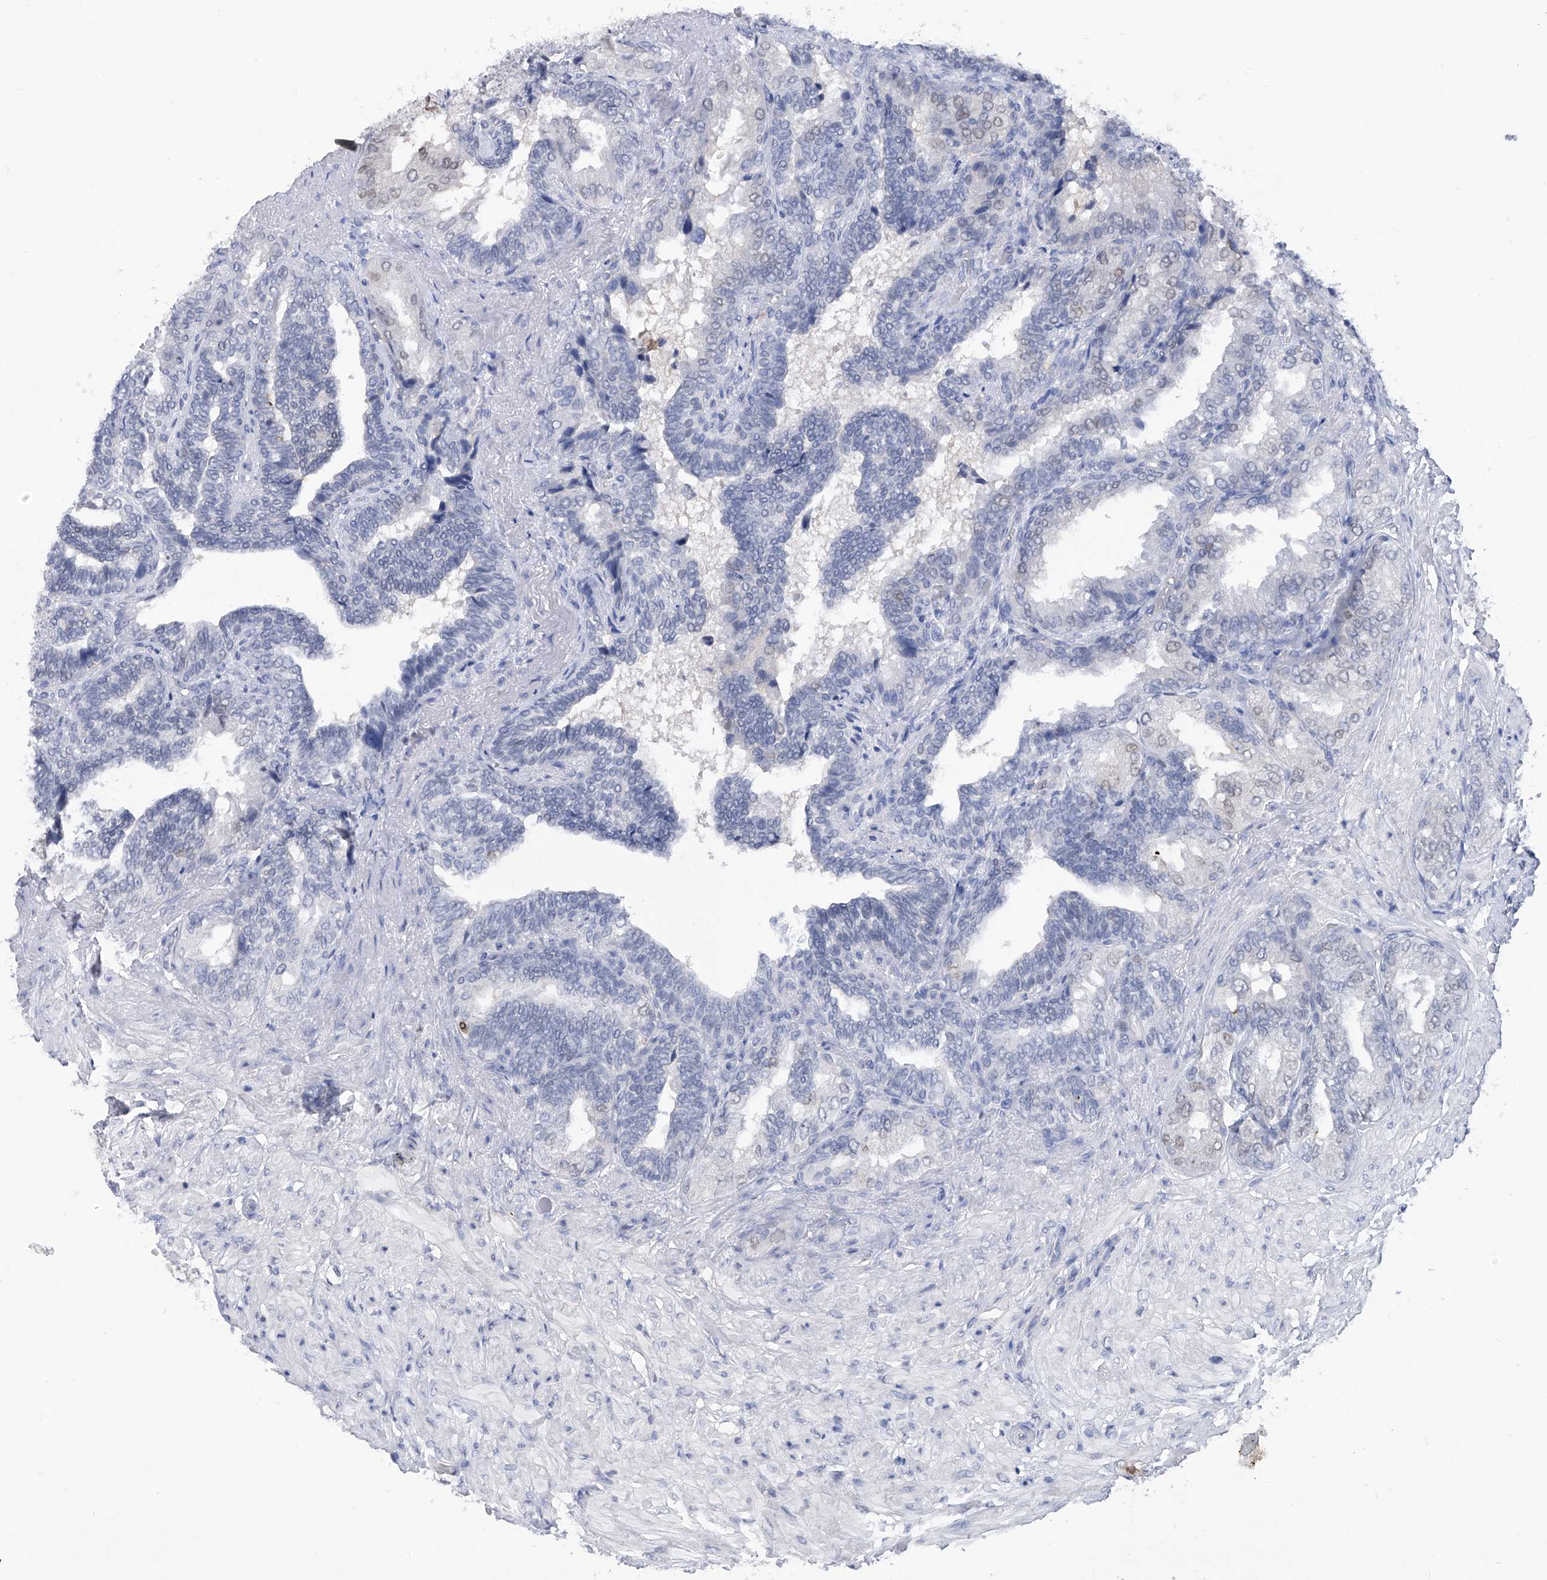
{"staining": {"intensity": "weak", "quantity": "<25%", "location": "cytoplasmic/membranous,nuclear"}, "tissue": "seminal vesicle", "cell_type": "Glandular cells", "image_type": "normal", "snomed": [{"axis": "morphology", "description": "Normal tissue, NOS"}, {"axis": "topography", "description": "Seminal veicle"}, {"axis": "topography", "description": "Peripheral nerve tissue"}], "caption": "A photomicrograph of seminal vesicle stained for a protein exhibits no brown staining in glandular cells. (Brightfield microscopy of DAB (3,3'-diaminobenzidine) immunohistochemistry (IHC) at high magnification).", "gene": "PHF20", "patient": {"sex": "male", "age": 63}}